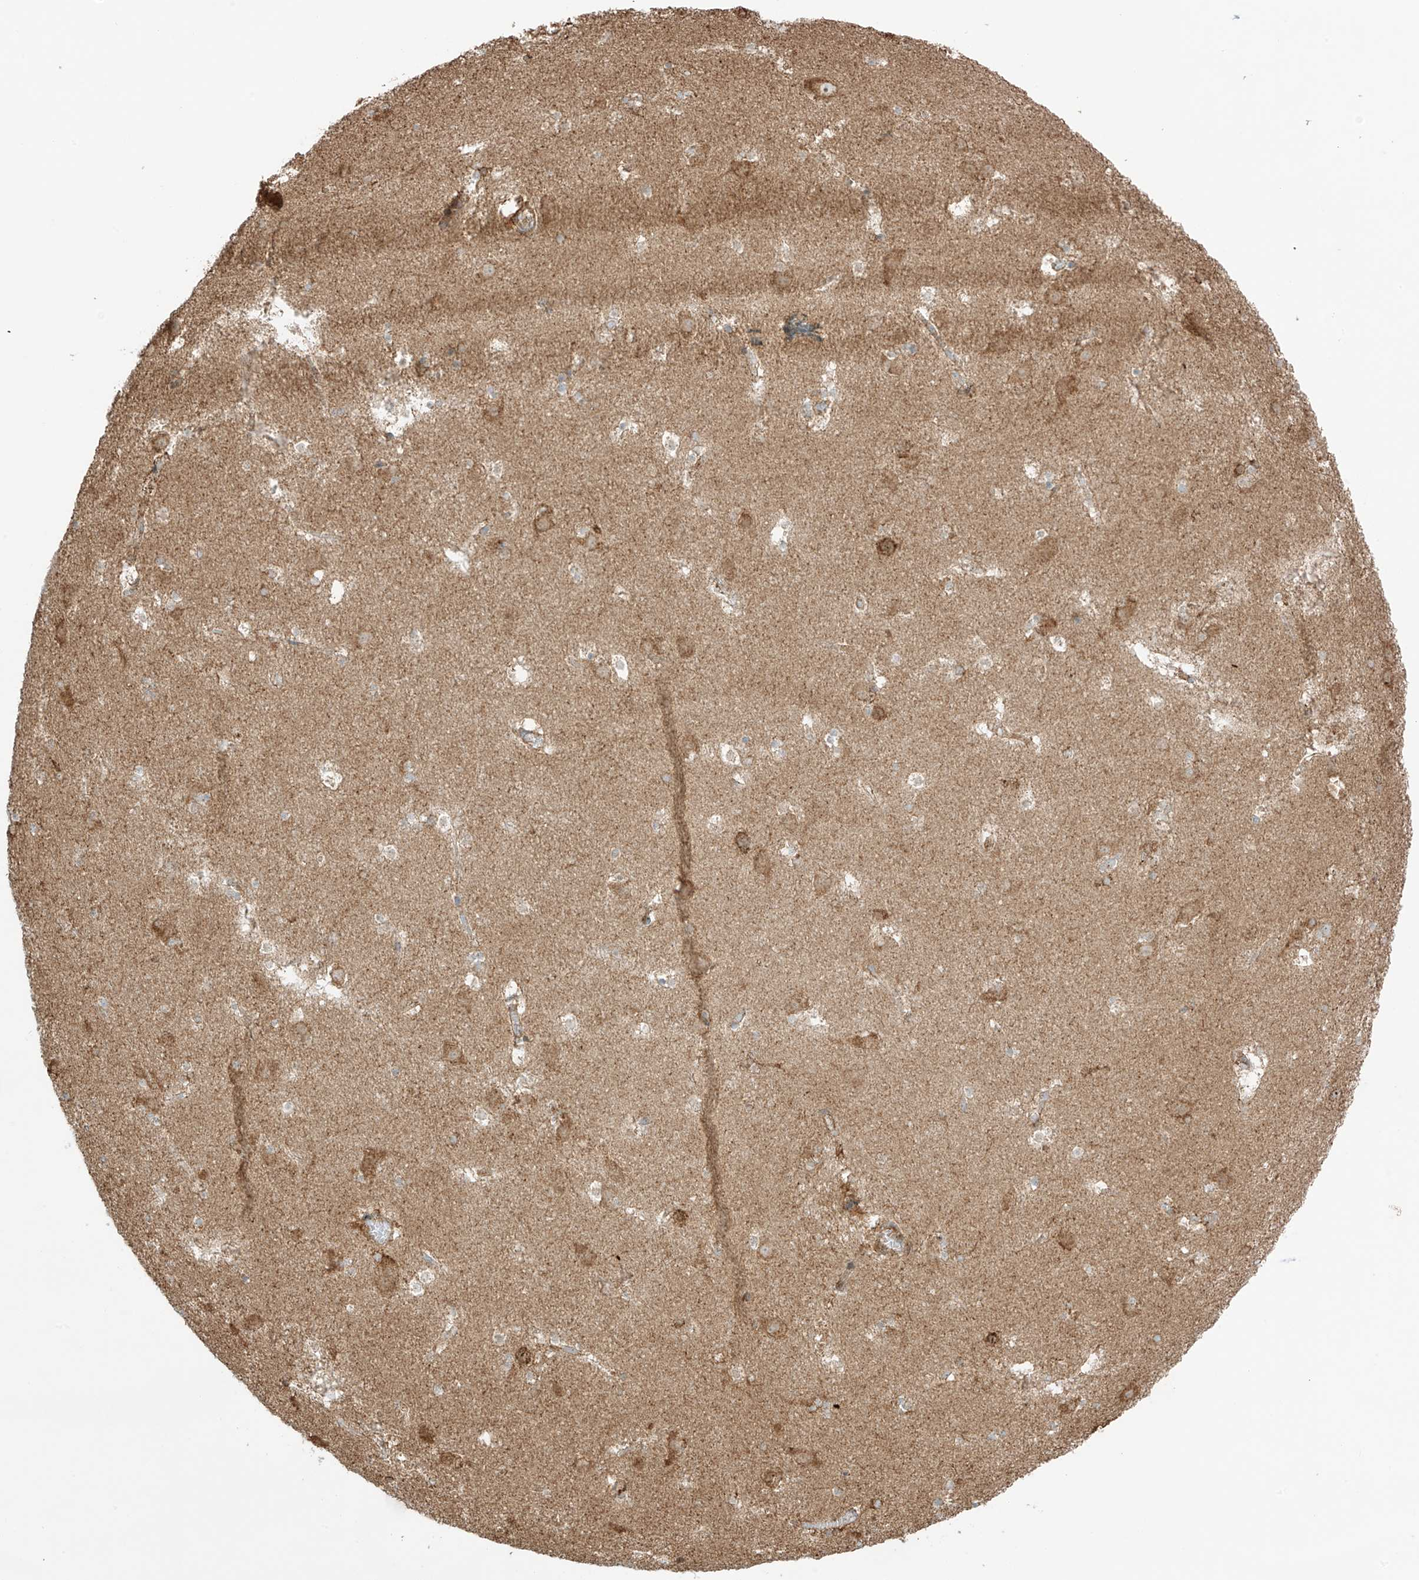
{"staining": {"intensity": "negative", "quantity": "none", "location": "none"}, "tissue": "caudate", "cell_type": "Glial cells", "image_type": "normal", "snomed": [{"axis": "morphology", "description": "Normal tissue, NOS"}, {"axis": "topography", "description": "Lateral ventricle wall"}], "caption": "IHC photomicrograph of normal human caudate stained for a protein (brown), which displays no positivity in glial cells. The staining is performed using DAB brown chromogen with nuclei counter-stained in using hematoxylin.", "gene": "XKR3", "patient": {"sex": "male", "age": 45}}